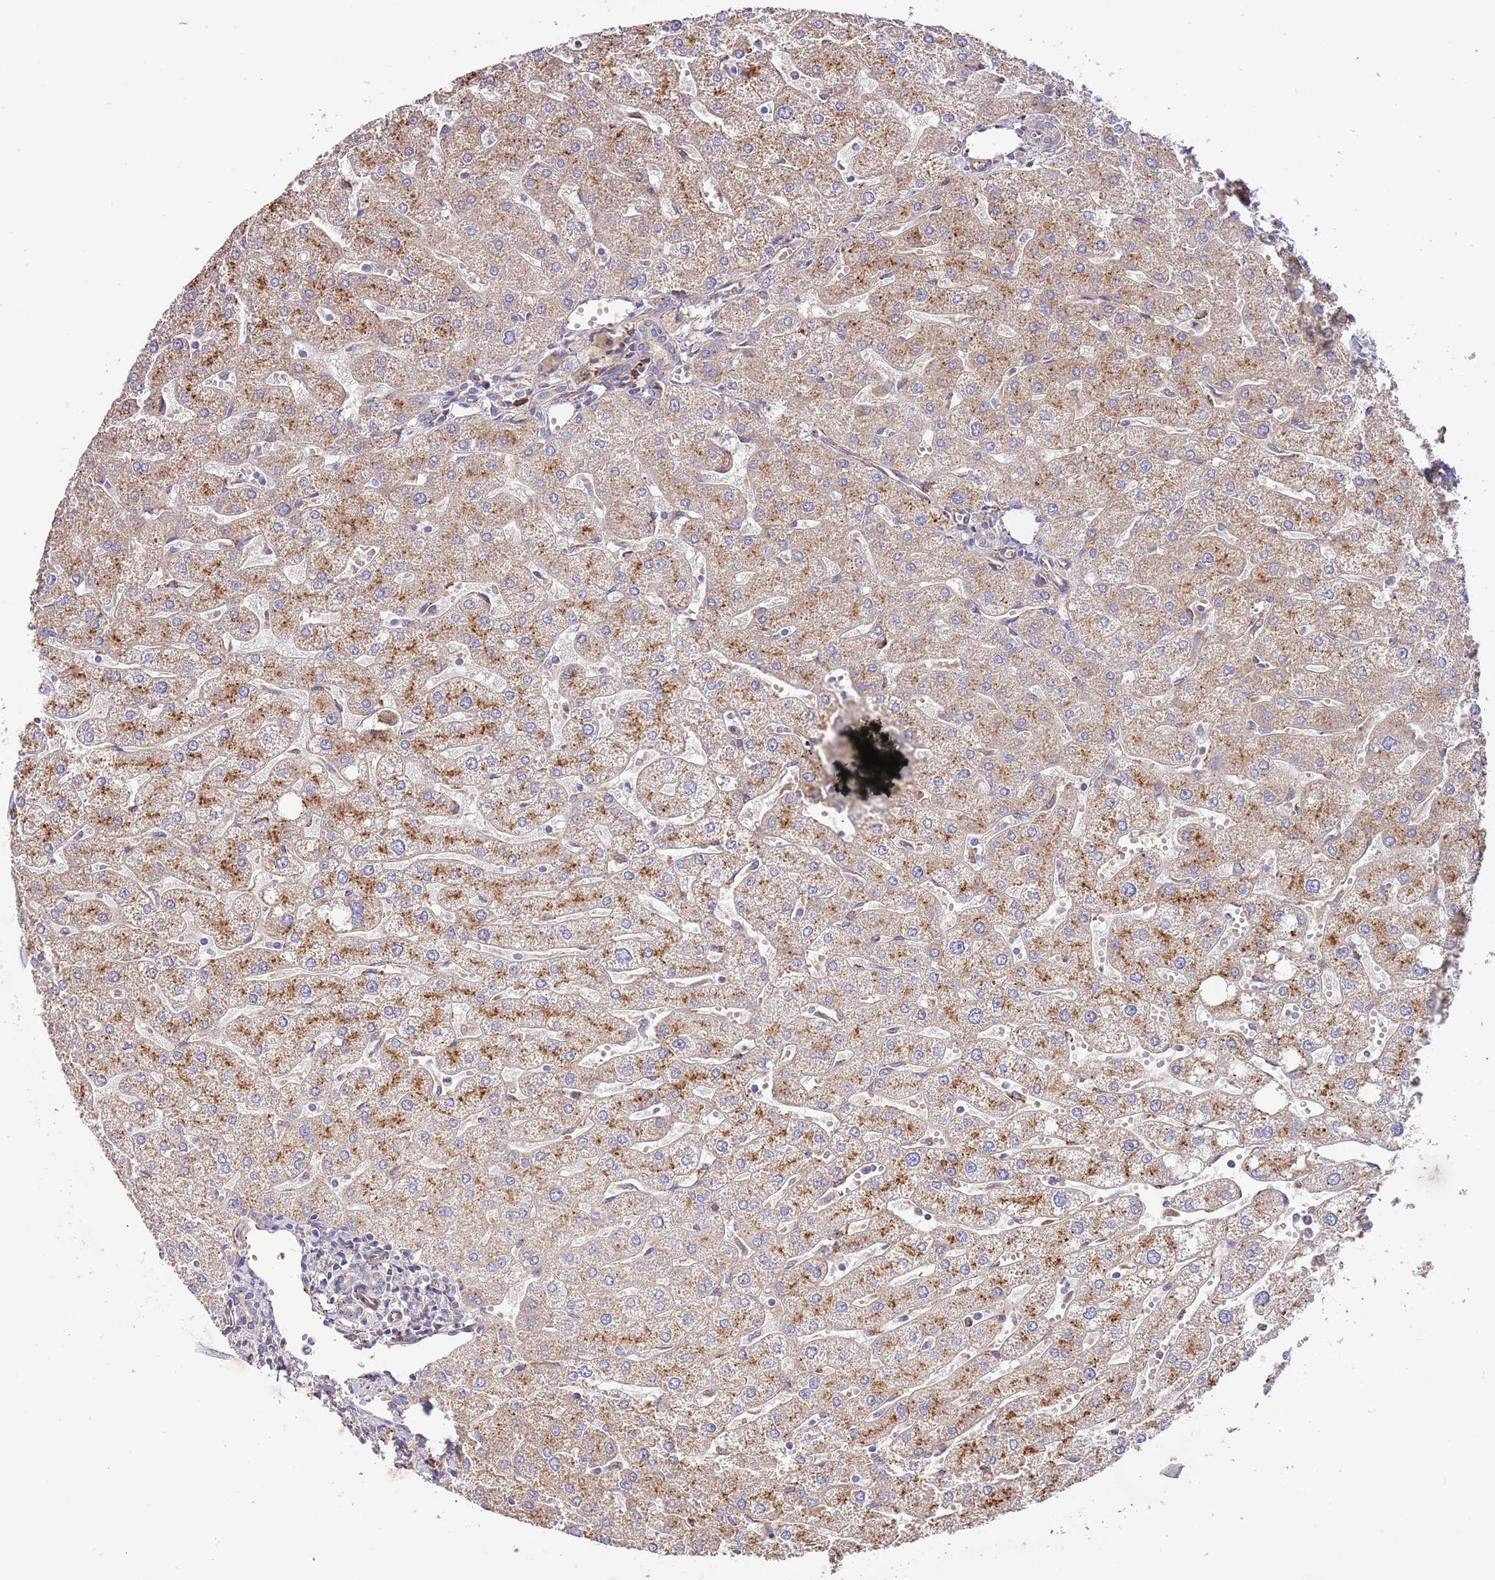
{"staining": {"intensity": "weak", "quantity": "<25%", "location": "cytoplasmic/membranous"}, "tissue": "liver", "cell_type": "Cholangiocytes", "image_type": "normal", "snomed": [{"axis": "morphology", "description": "Normal tissue, NOS"}, {"axis": "topography", "description": "Liver"}], "caption": "Immunohistochemical staining of benign human liver exhibits no significant positivity in cholangiocytes.", "gene": "DOCK6", "patient": {"sex": "male", "age": 67}}